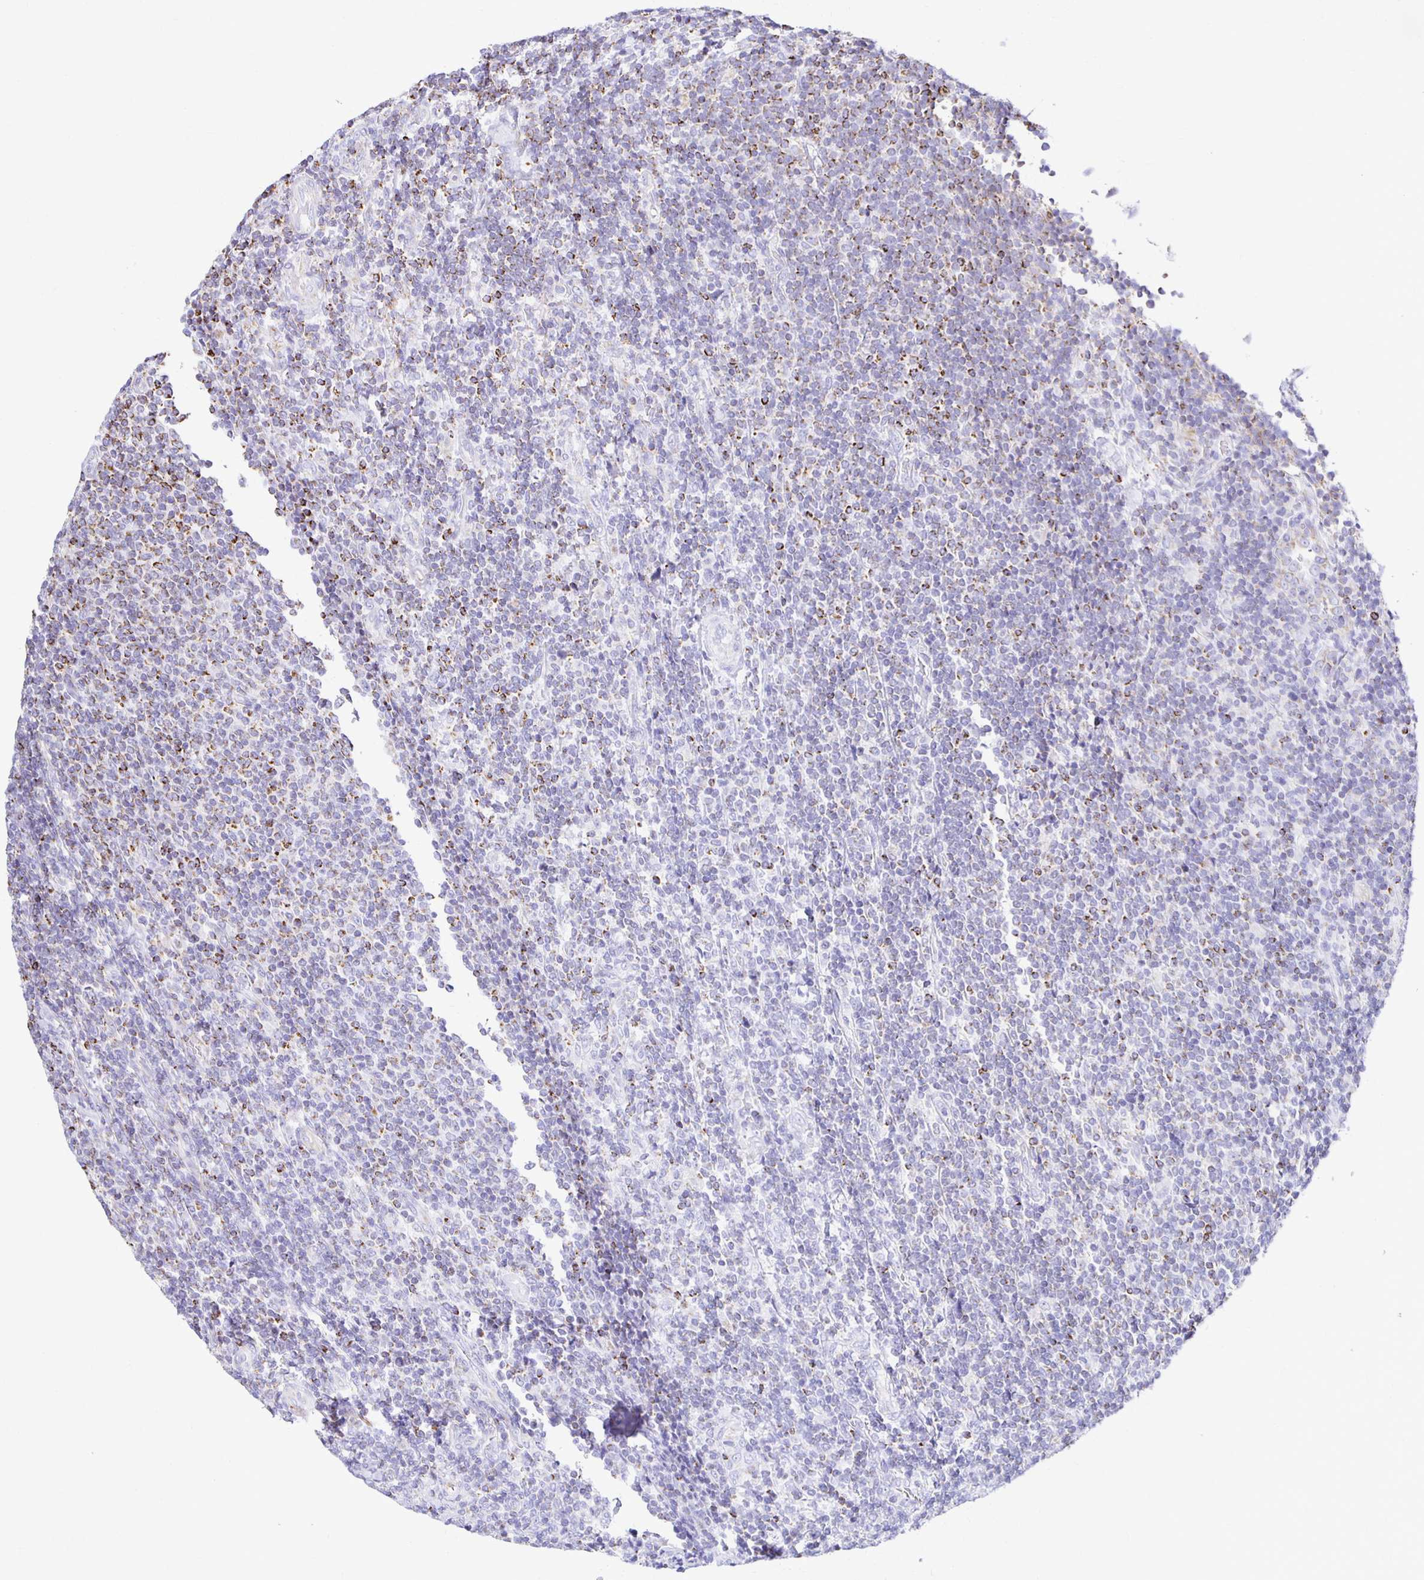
{"staining": {"intensity": "moderate", "quantity": "<25%", "location": "cytoplasmic/membranous"}, "tissue": "lymphoma", "cell_type": "Tumor cells", "image_type": "cancer", "snomed": [{"axis": "morphology", "description": "Malignant lymphoma, non-Hodgkin's type, Low grade"}, {"axis": "topography", "description": "Lymph node"}], "caption": "An immunohistochemistry (IHC) histopathology image of tumor tissue is shown. Protein staining in brown shows moderate cytoplasmic/membranous positivity in lymphoma within tumor cells. Ihc stains the protein in brown and the nuclei are stained blue.", "gene": "PLAAT2", "patient": {"sex": "male", "age": 52}}